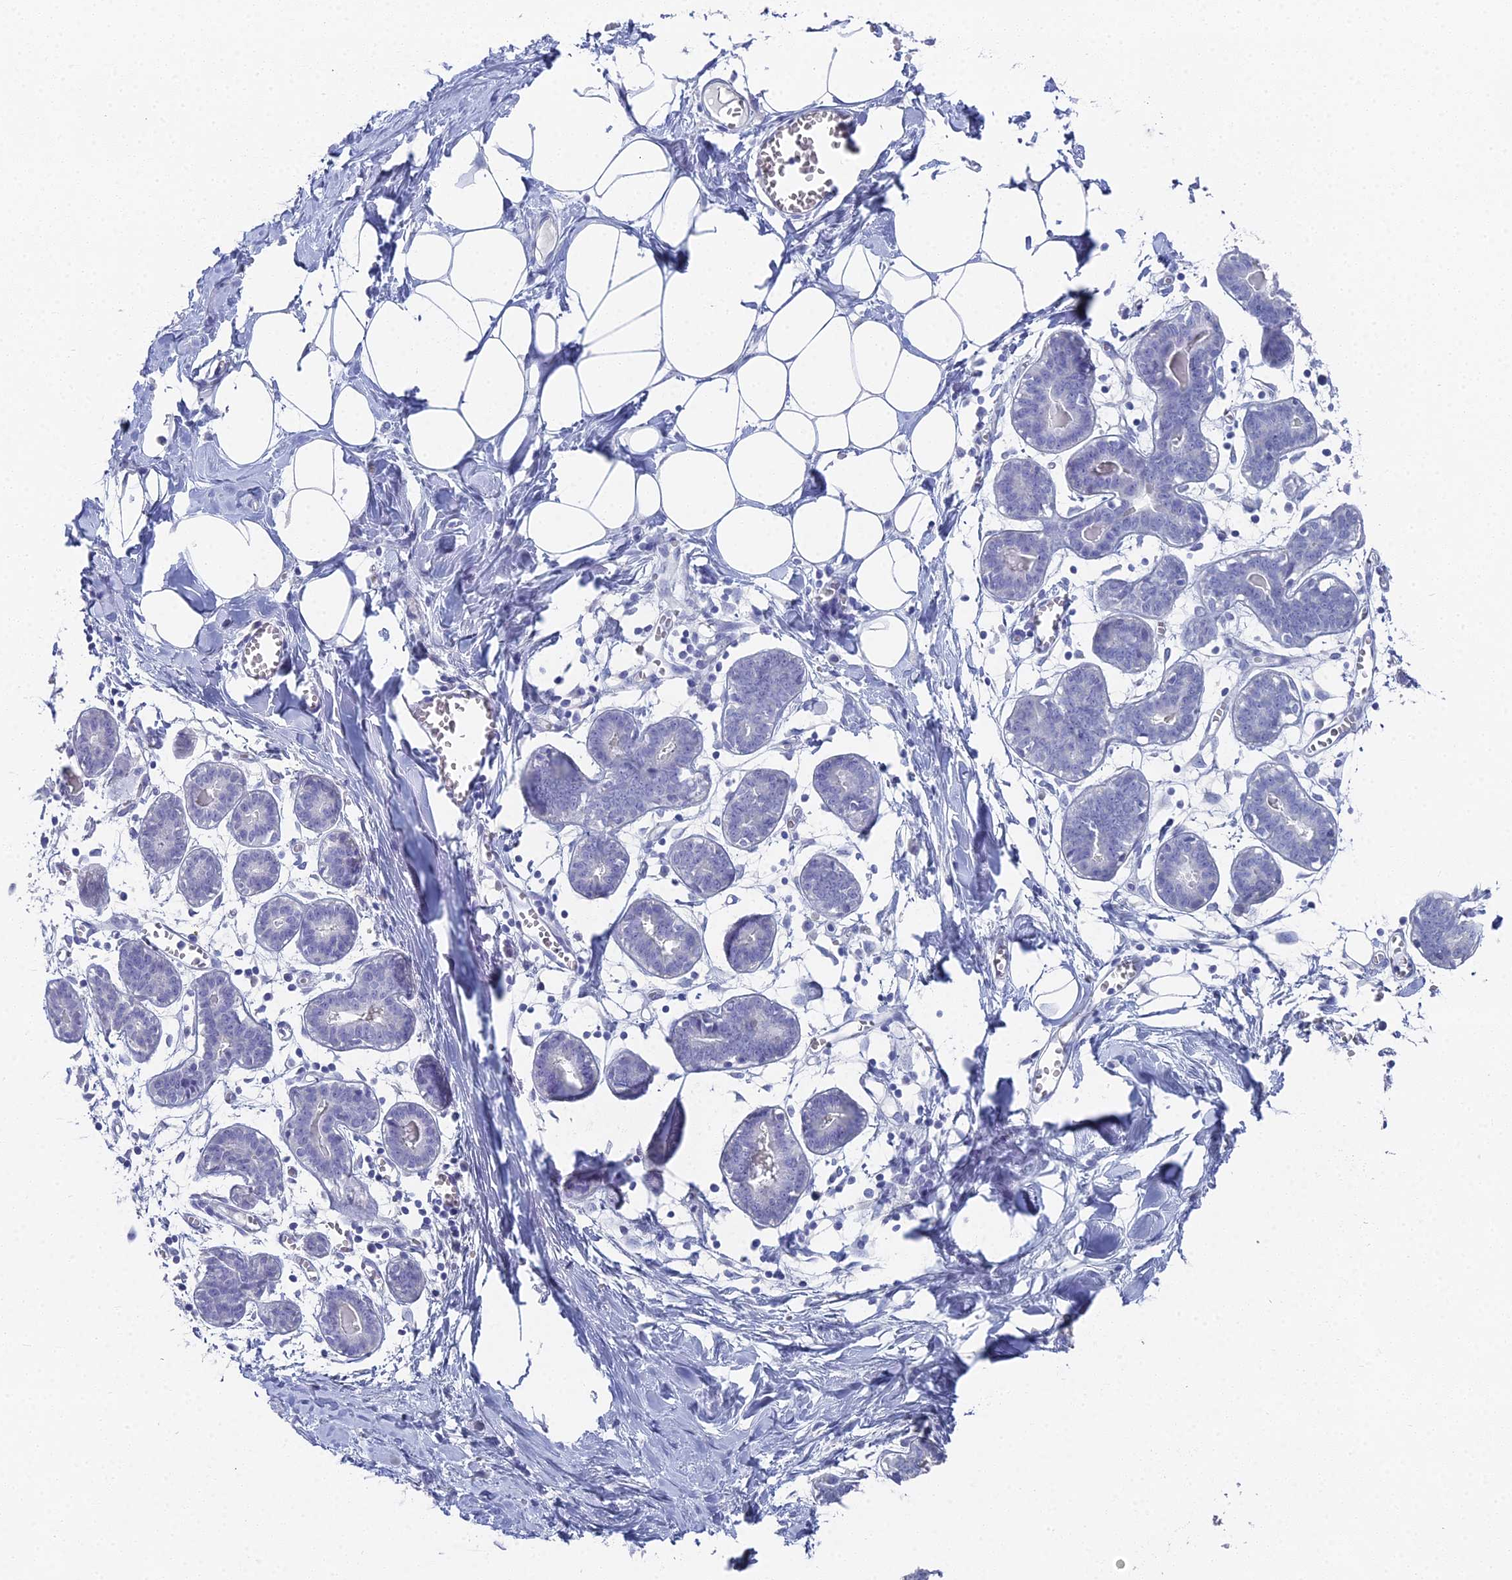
{"staining": {"intensity": "negative", "quantity": "none", "location": "none"}, "tissue": "breast", "cell_type": "Adipocytes", "image_type": "normal", "snomed": [{"axis": "morphology", "description": "Normal tissue, NOS"}, {"axis": "topography", "description": "Breast"}], "caption": "IHC micrograph of benign breast: breast stained with DAB reveals no significant protein expression in adipocytes.", "gene": "ALPP", "patient": {"sex": "female", "age": 27}}